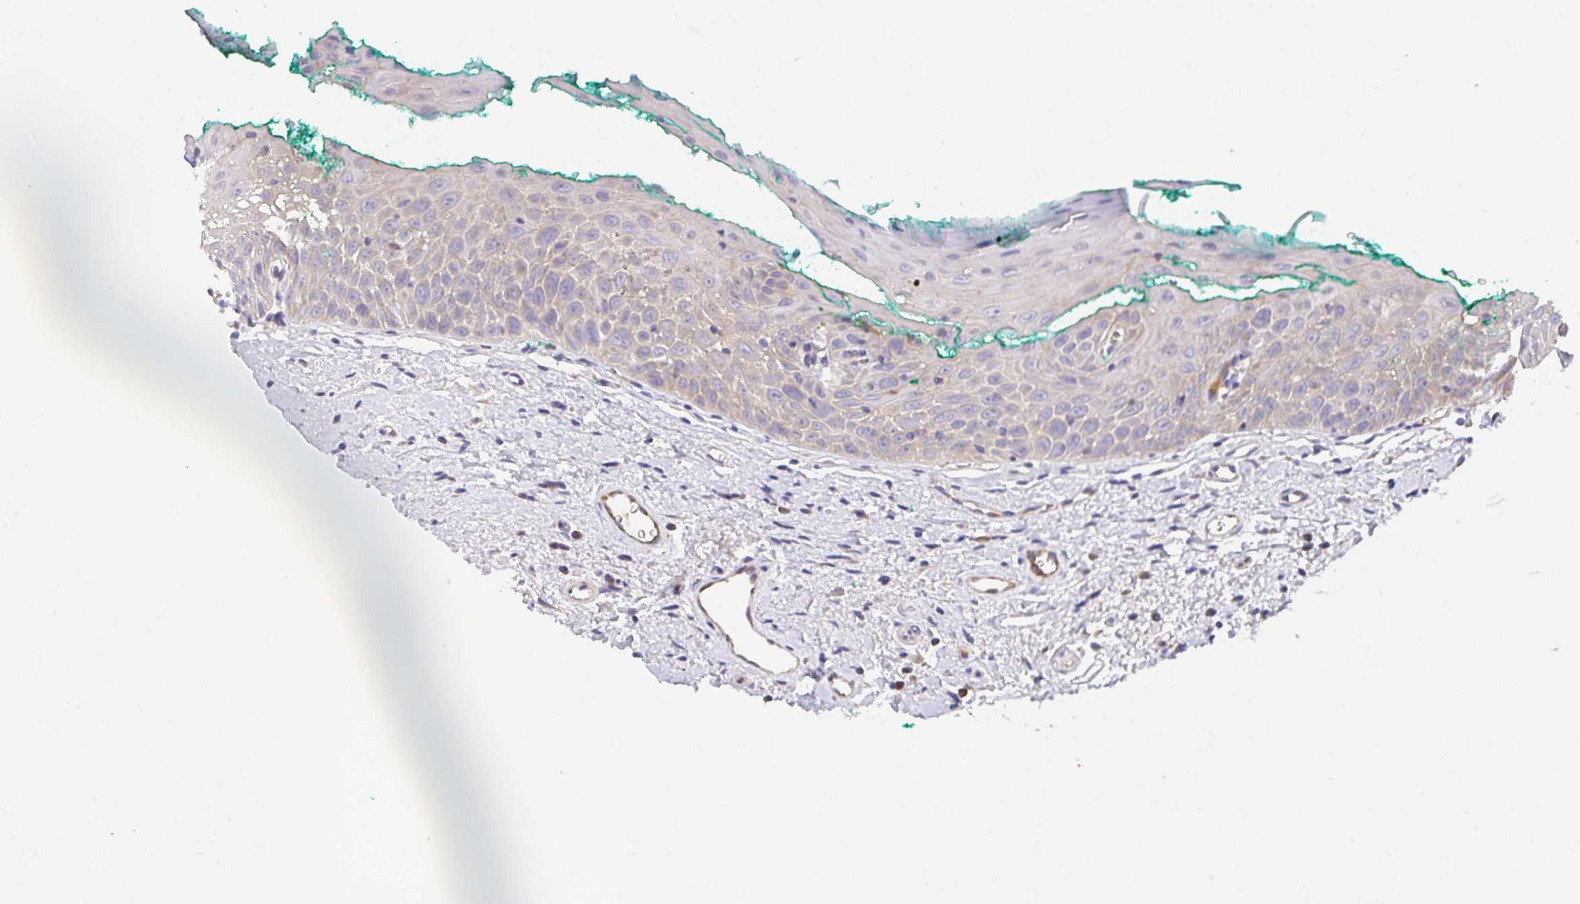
{"staining": {"intensity": "moderate", "quantity": "<25%", "location": "cytoplasmic/membranous"}, "tissue": "oral mucosa", "cell_type": "Squamous epithelial cells", "image_type": "normal", "snomed": [{"axis": "morphology", "description": "Normal tissue, NOS"}, {"axis": "topography", "description": "Oral tissue"}, {"axis": "topography", "description": "Tounge, NOS"}], "caption": "IHC micrograph of normal oral mucosa: oral mucosa stained using immunohistochemistry (IHC) displays low levels of moderate protein expression localized specifically in the cytoplasmic/membranous of squamous epithelial cells, appearing as a cytoplasmic/membranous brown color.", "gene": "ZNF581", "patient": {"sex": "male", "age": 83}}